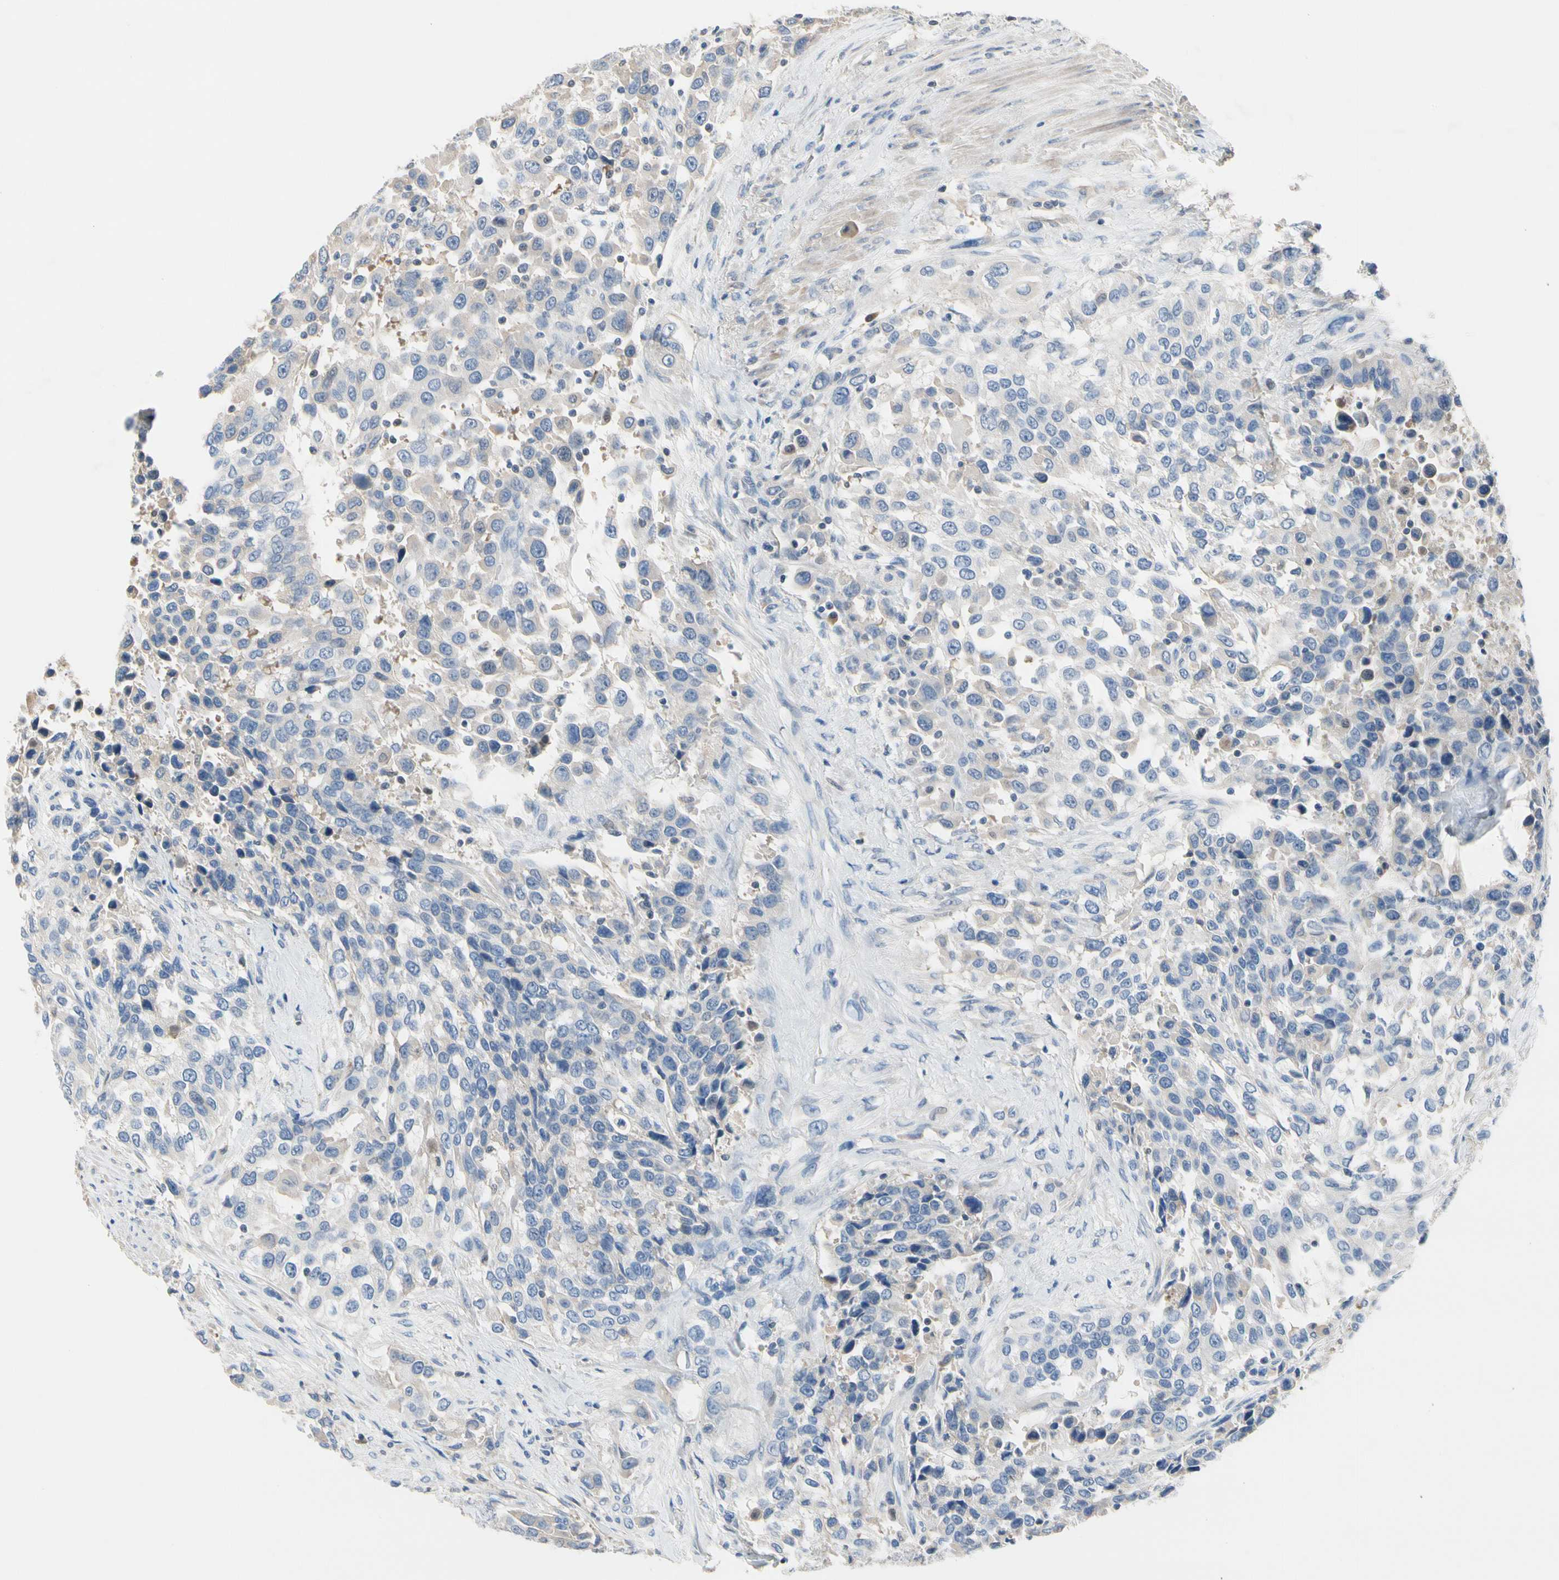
{"staining": {"intensity": "weak", "quantity": "25%-75%", "location": "cytoplasmic/membranous"}, "tissue": "urothelial cancer", "cell_type": "Tumor cells", "image_type": "cancer", "snomed": [{"axis": "morphology", "description": "Urothelial carcinoma, High grade"}, {"axis": "topography", "description": "Urinary bladder"}], "caption": "Immunohistochemical staining of human urothelial cancer demonstrates weak cytoplasmic/membranous protein staining in about 25%-75% of tumor cells.", "gene": "ECRG4", "patient": {"sex": "female", "age": 80}}